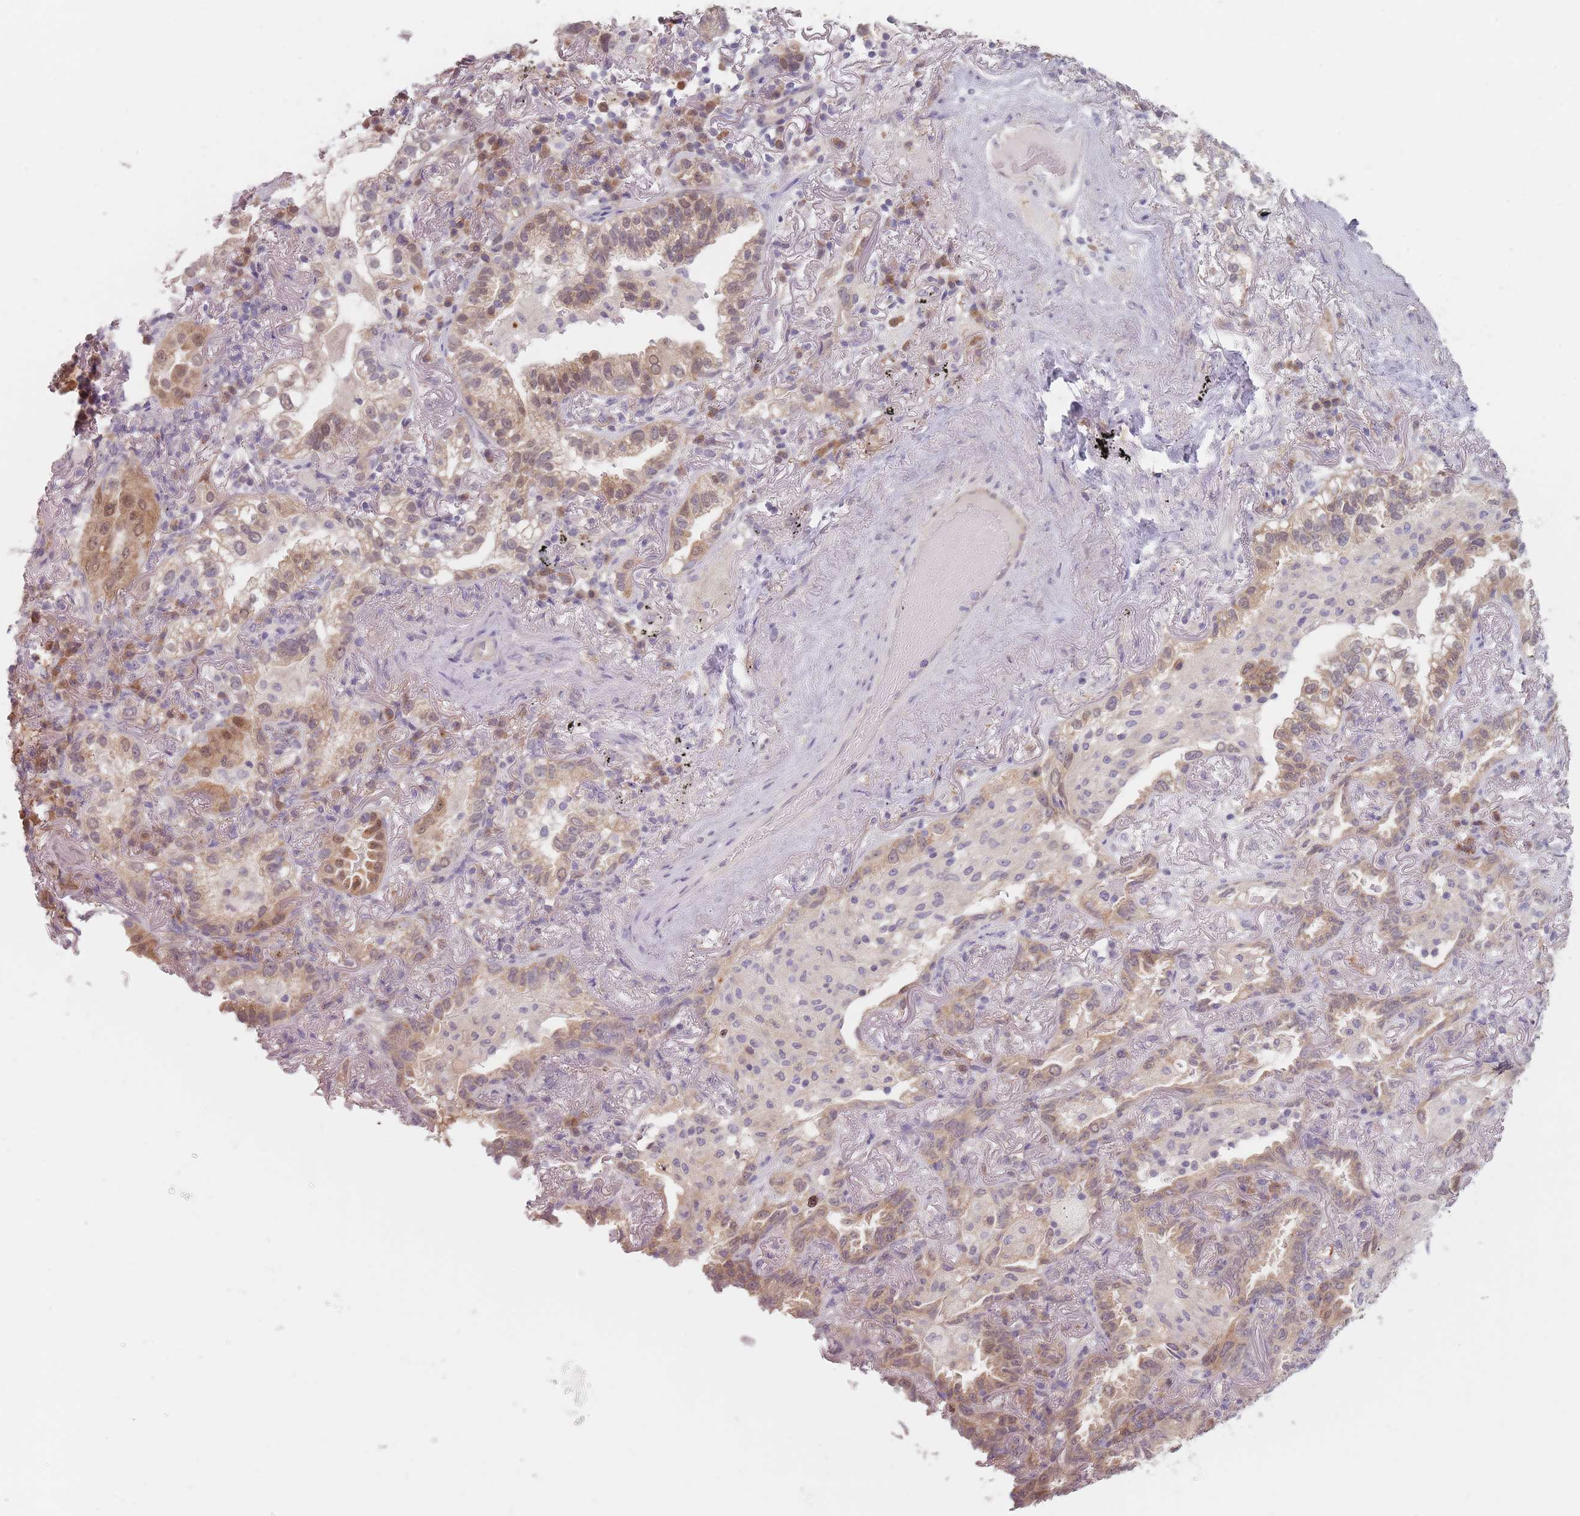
{"staining": {"intensity": "moderate", "quantity": "25%-75%", "location": "cytoplasmic/membranous,nuclear"}, "tissue": "lung cancer", "cell_type": "Tumor cells", "image_type": "cancer", "snomed": [{"axis": "morphology", "description": "Adenocarcinoma, NOS"}, {"axis": "topography", "description": "Lung"}], "caption": "IHC of human lung cancer reveals medium levels of moderate cytoplasmic/membranous and nuclear staining in approximately 25%-75% of tumor cells.", "gene": "NAXE", "patient": {"sex": "female", "age": 69}}